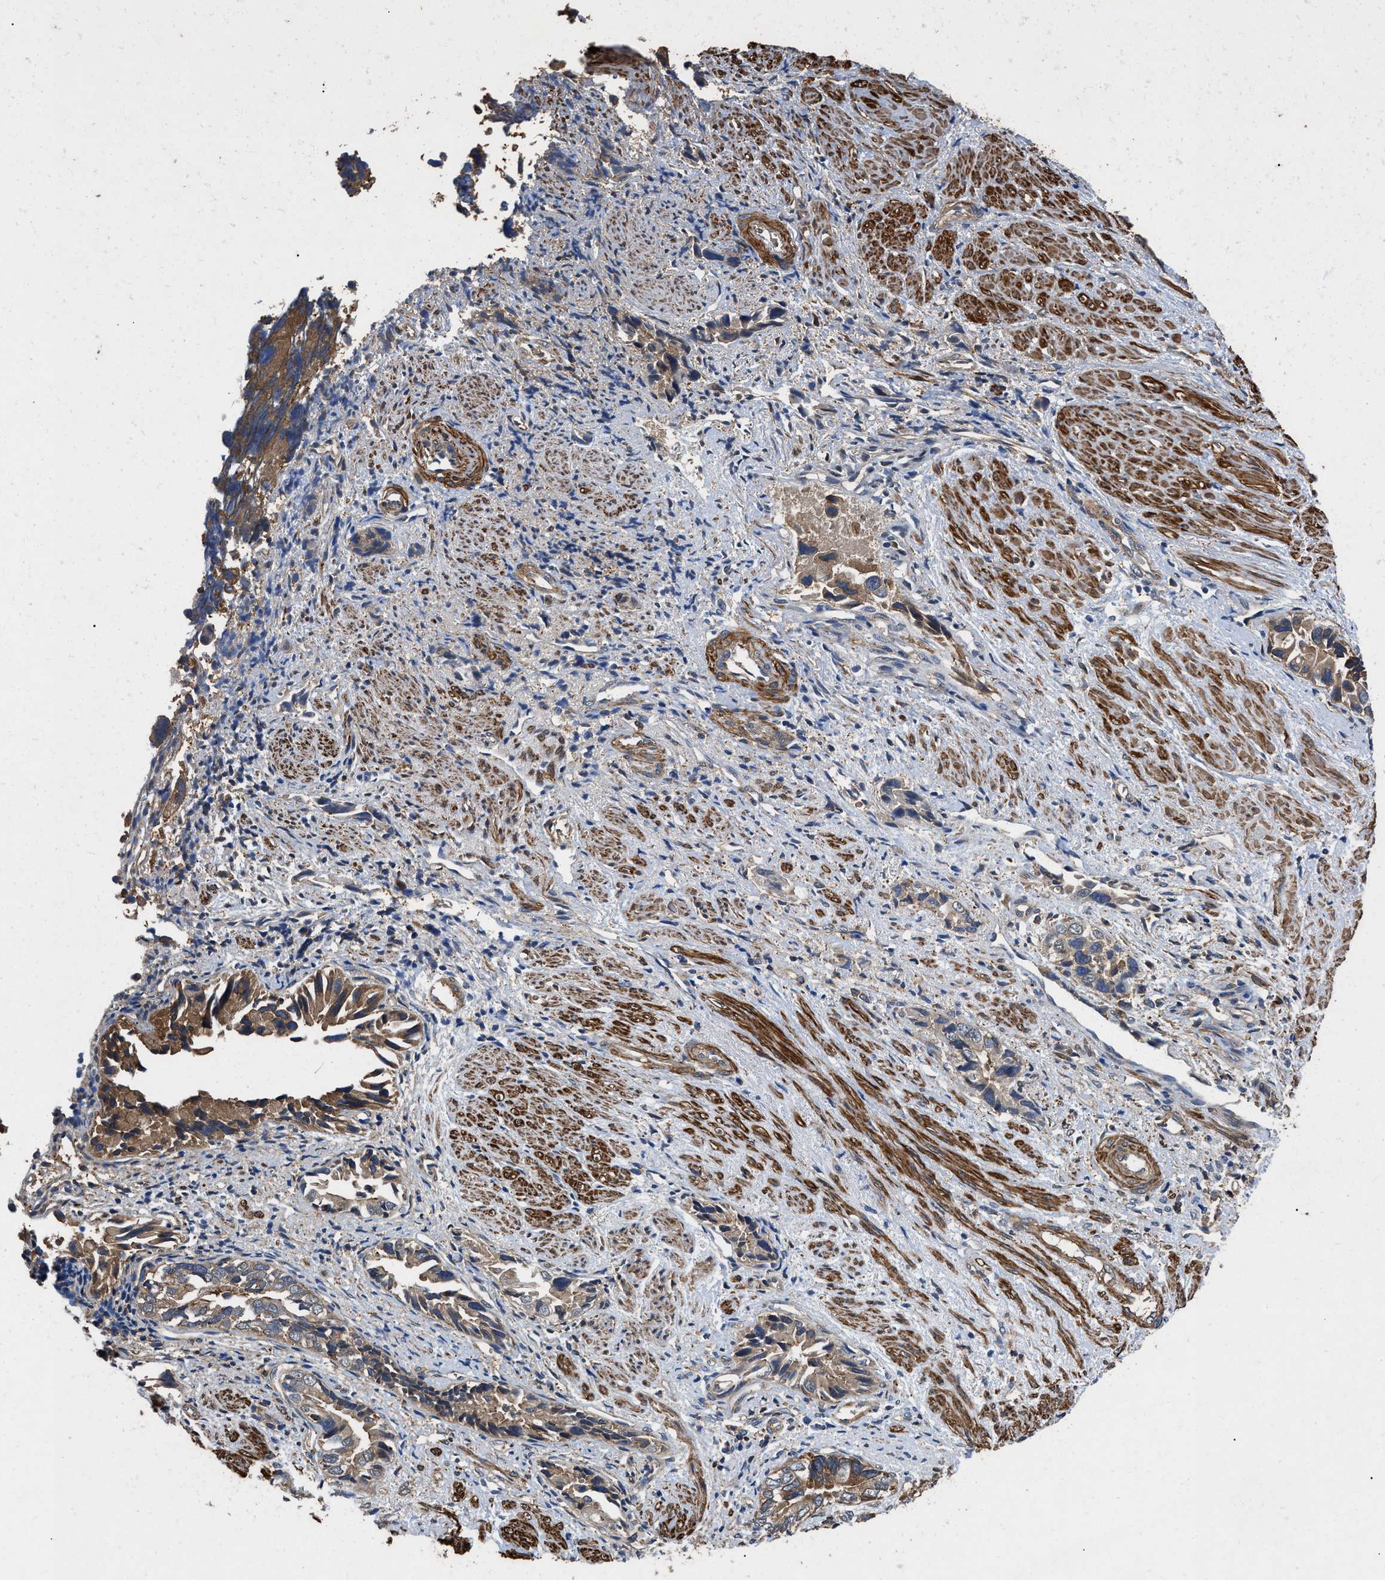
{"staining": {"intensity": "moderate", "quantity": ">75%", "location": "cytoplasmic/membranous"}, "tissue": "liver cancer", "cell_type": "Tumor cells", "image_type": "cancer", "snomed": [{"axis": "morphology", "description": "Cholangiocarcinoma"}, {"axis": "topography", "description": "Liver"}], "caption": "Brown immunohistochemical staining in liver cancer (cholangiocarcinoma) demonstrates moderate cytoplasmic/membranous staining in approximately >75% of tumor cells.", "gene": "LINGO2", "patient": {"sex": "female", "age": 79}}